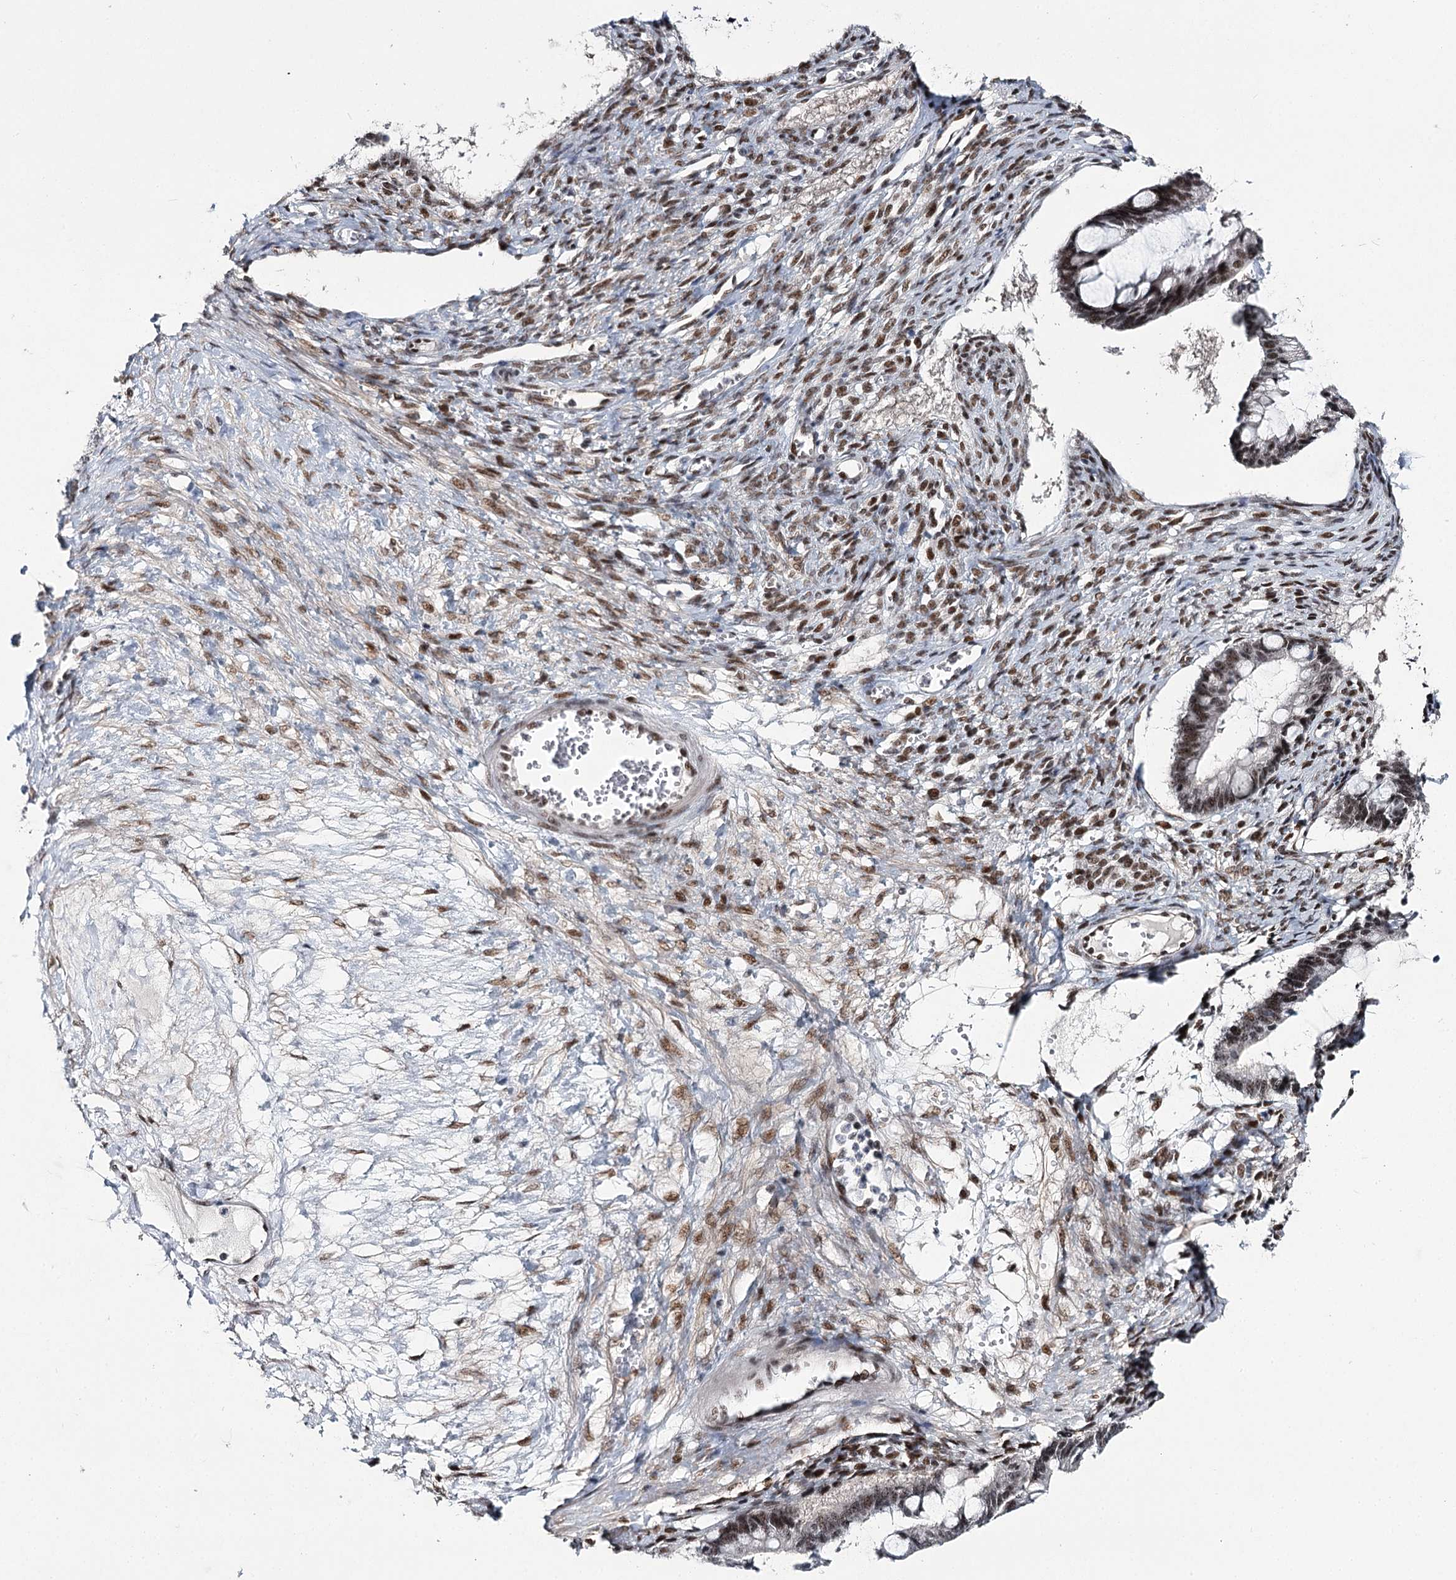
{"staining": {"intensity": "strong", "quantity": ">75%", "location": "nuclear"}, "tissue": "ovarian cancer", "cell_type": "Tumor cells", "image_type": "cancer", "snomed": [{"axis": "morphology", "description": "Cystadenocarcinoma, mucinous, NOS"}, {"axis": "topography", "description": "Ovary"}], "caption": "Ovarian cancer tissue exhibits strong nuclear staining in approximately >75% of tumor cells (DAB (3,3'-diaminobenzidine) IHC with brightfield microscopy, high magnification).", "gene": "SCAF8", "patient": {"sex": "female", "age": 73}}